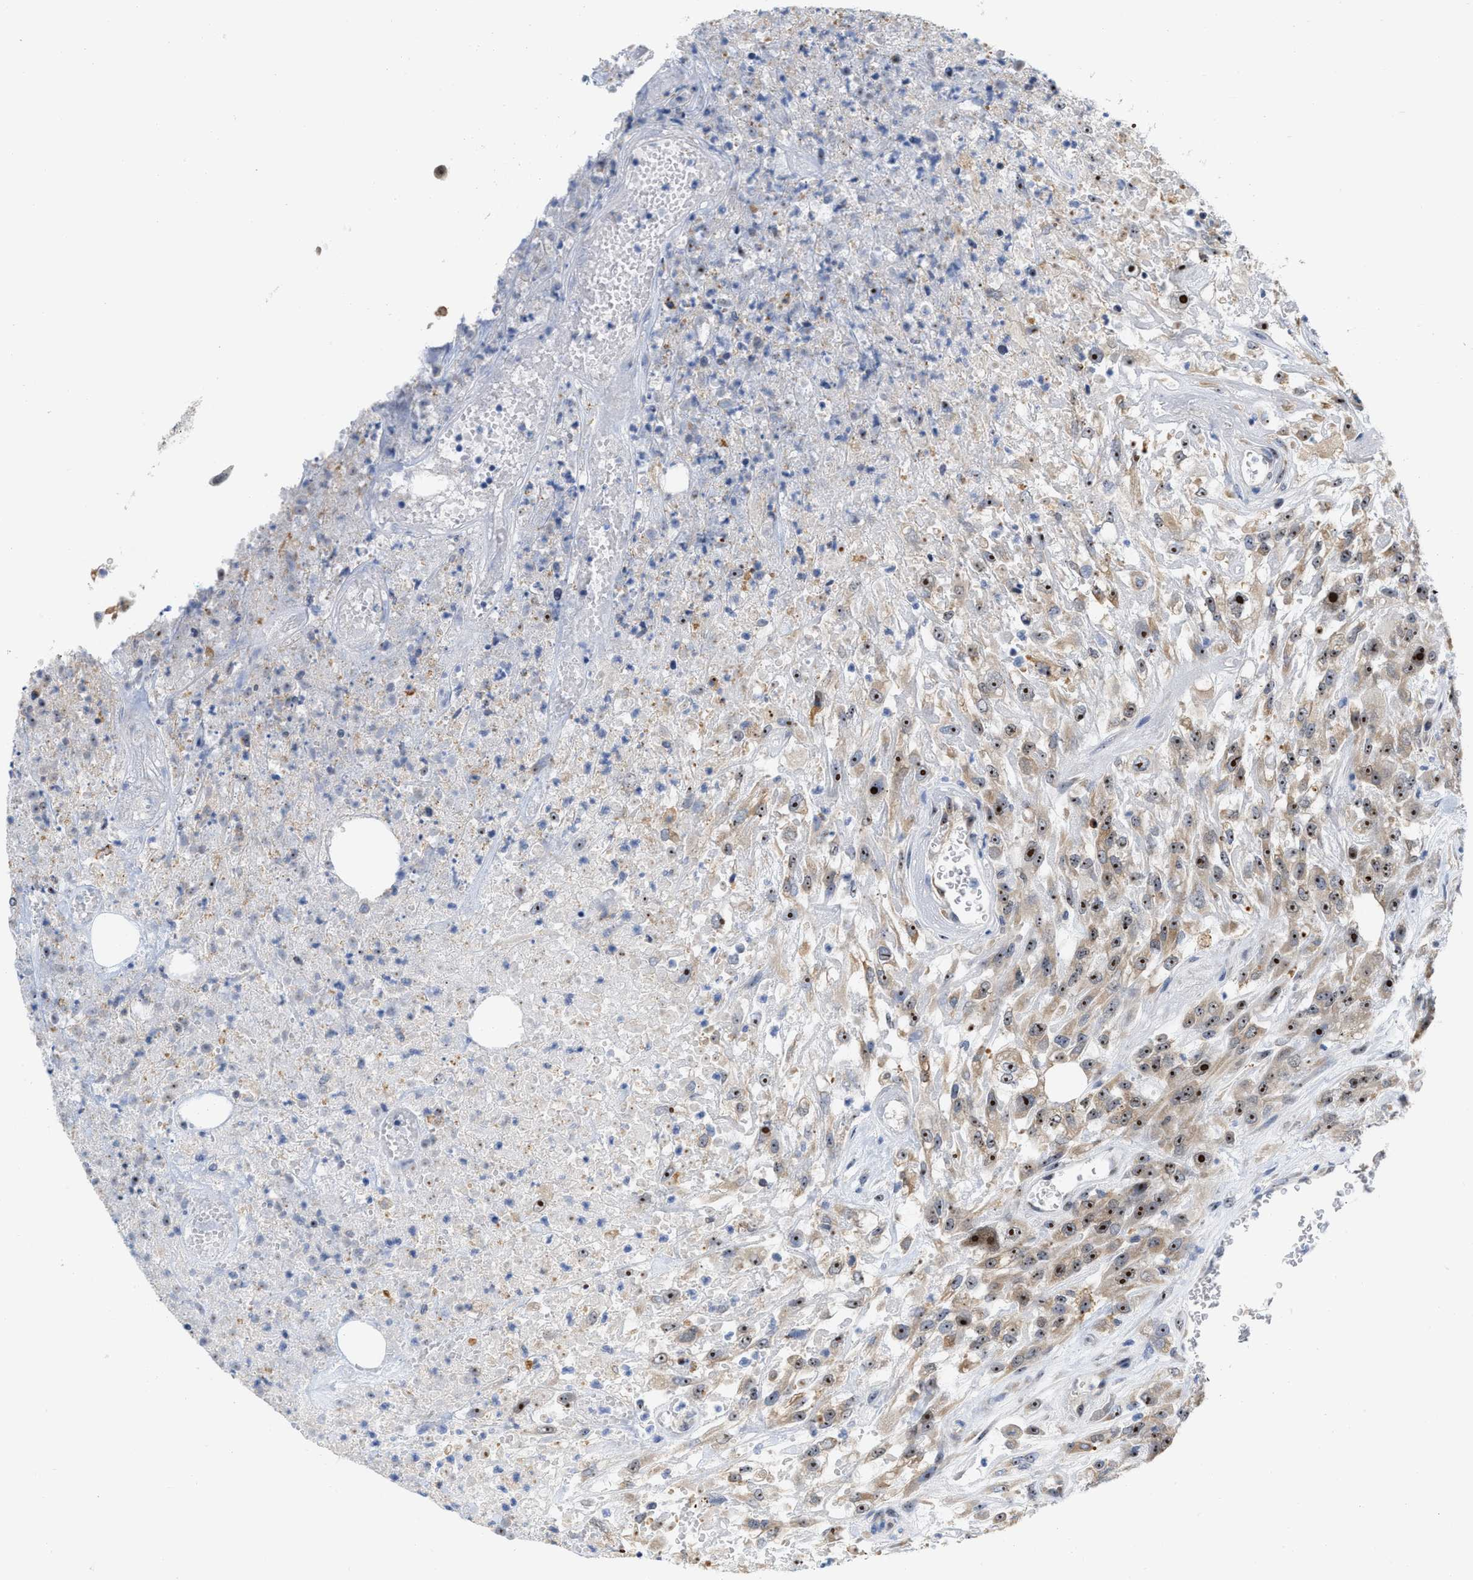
{"staining": {"intensity": "strong", "quantity": ">75%", "location": "nuclear"}, "tissue": "urothelial cancer", "cell_type": "Tumor cells", "image_type": "cancer", "snomed": [{"axis": "morphology", "description": "Urothelial carcinoma, High grade"}, {"axis": "topography", "description": "Urinary bladder"}], "caption": "High-power microscopy captured an immunohistochemistry (IHC) micrograph of urothelial cancer, revealing strong nuclear positivity in approximately >75% of tumor cells.", "gene": "ELAC2", "patient": {"sex": "male", "age": 46}}